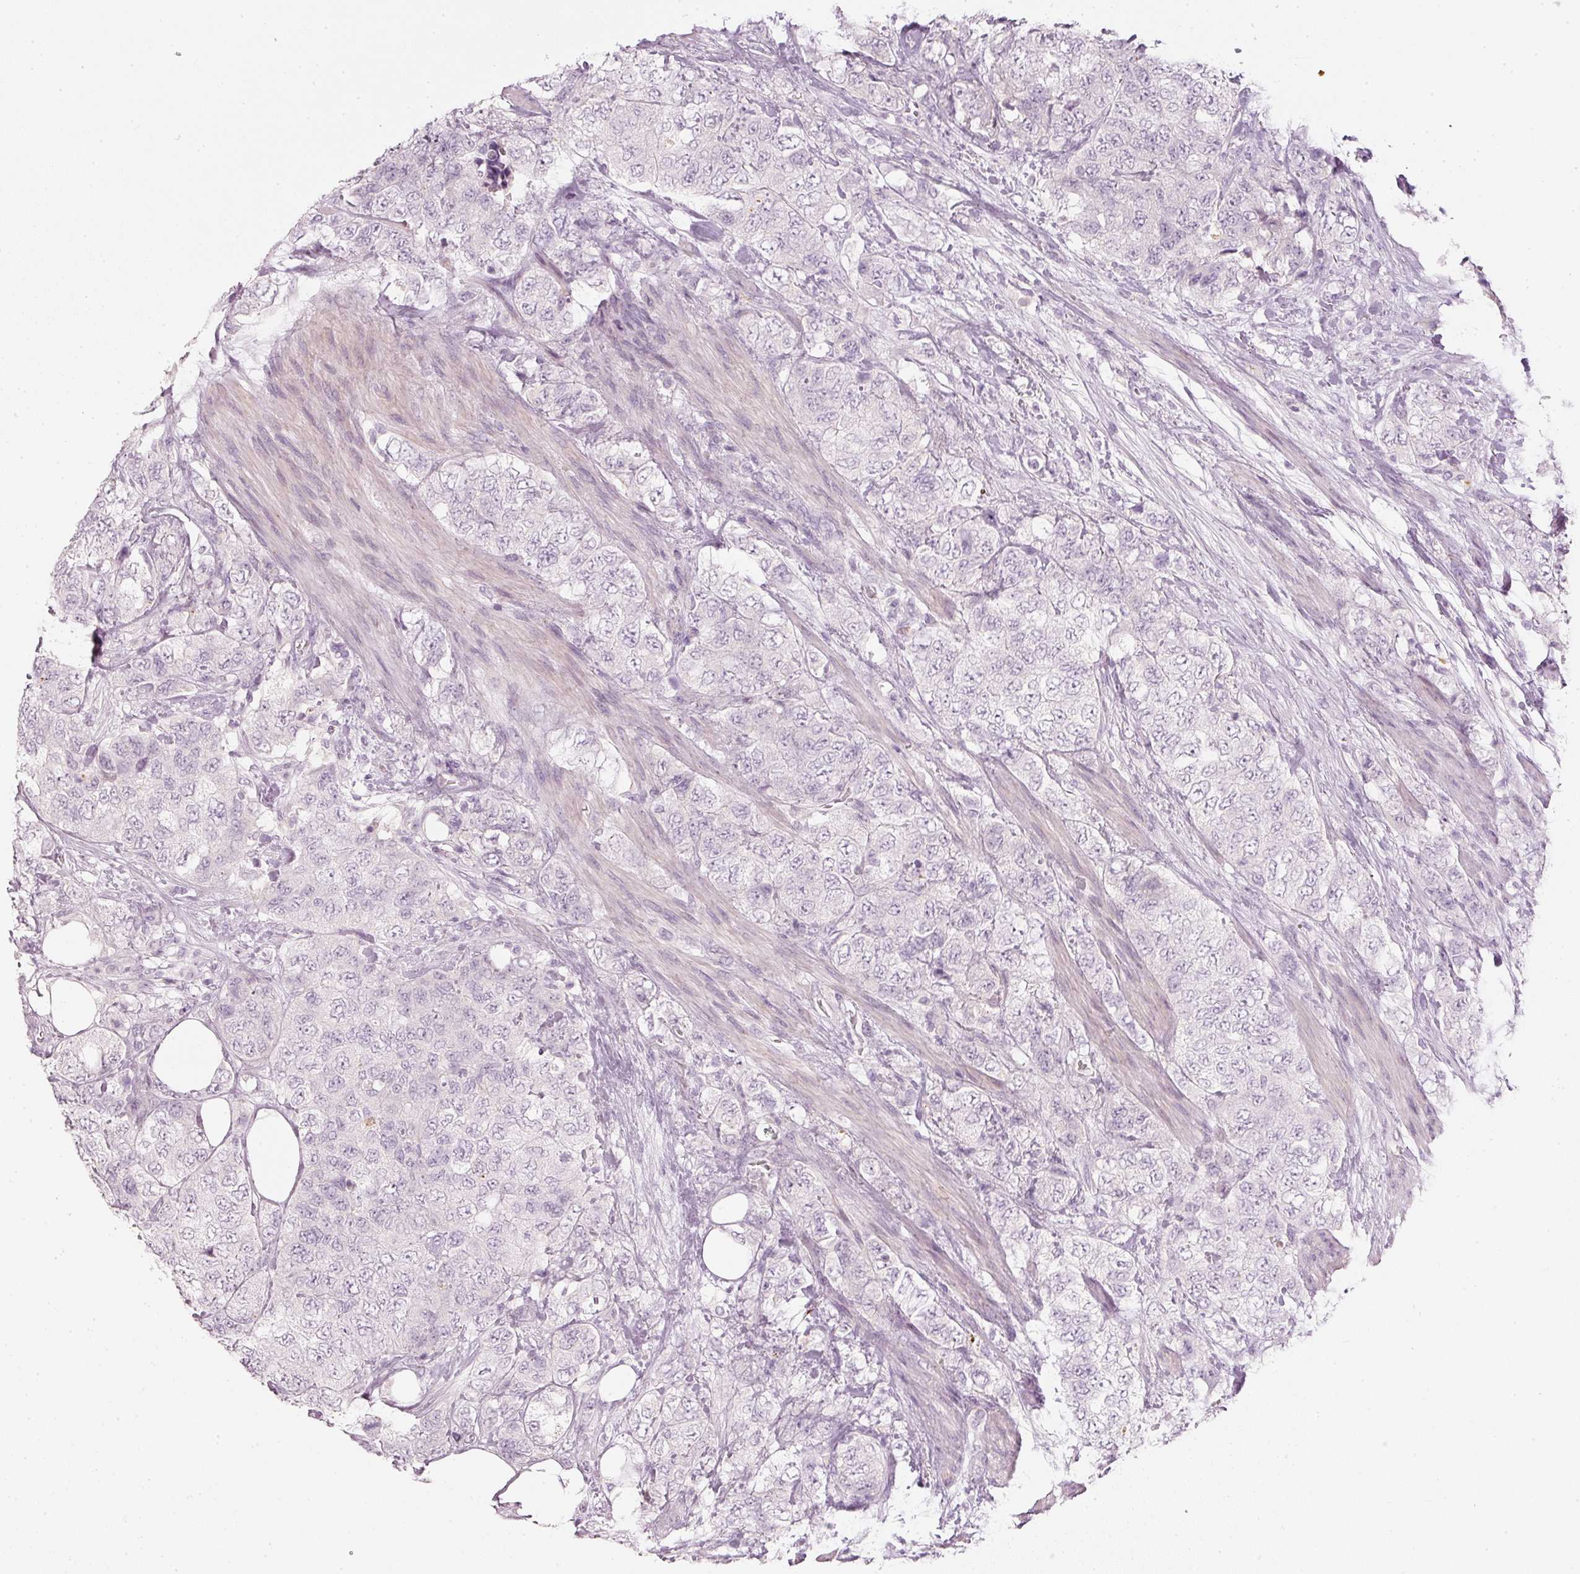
{"staining": {"intensity": "negative", "quantity": "none", "location": "none"}, "tissue": "urothelial cancer", "cell_type": "Tumor cells", "image_type": "cancer", "snomed": [{"axis": "morphology", "description": "Urothelial carcinoma, High grade"}, {"axis": "topography", "description": "Urinary bladder"}], "caption": "There is no significant staining in tumor cells of urothelial carcinoma (high-grade).", "gene": "LECT2", "patient": {"sex": "female", "age": 78}}